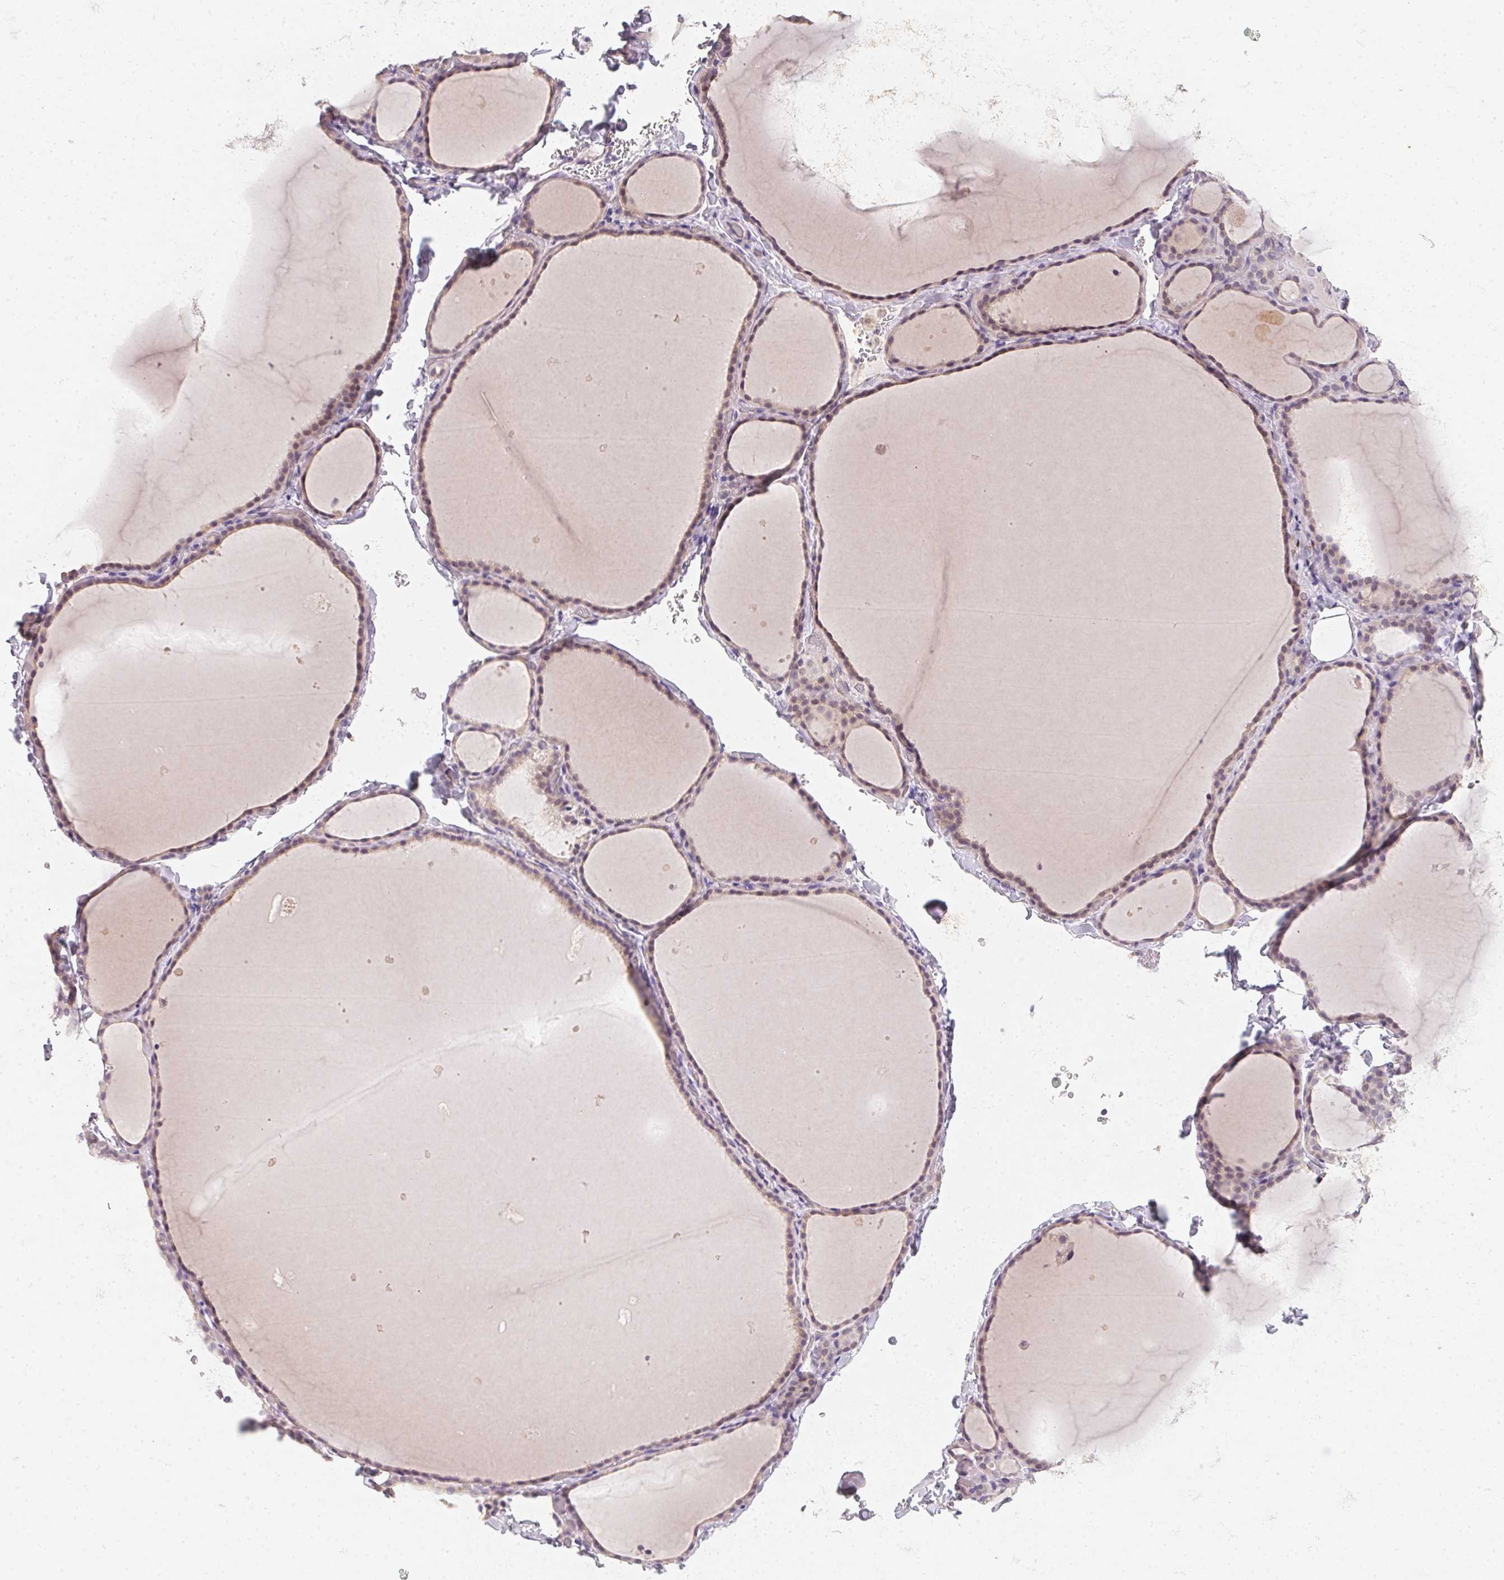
{"staining": {"intensity": "weak", "quantity": "<25%", "location": "nuclear"}, "tissue": "thyroid gland", "cell_type": "Glandular cells", "image_type": "normal", "snomed": [{"axis": "morphology", "description": "Normal tissue, NOS"}, {"axis": "topography", "description": "Thyroid gland"}], "caption": "Immunohistochemistry (IHC) photomicrograph of benign thyroid gland: human thyroid gland stained with DAB demonstrates no significant protein expression in glandular cells.", "gene": "ZBBX", "patient": {"sex": "female", "age": 22}}